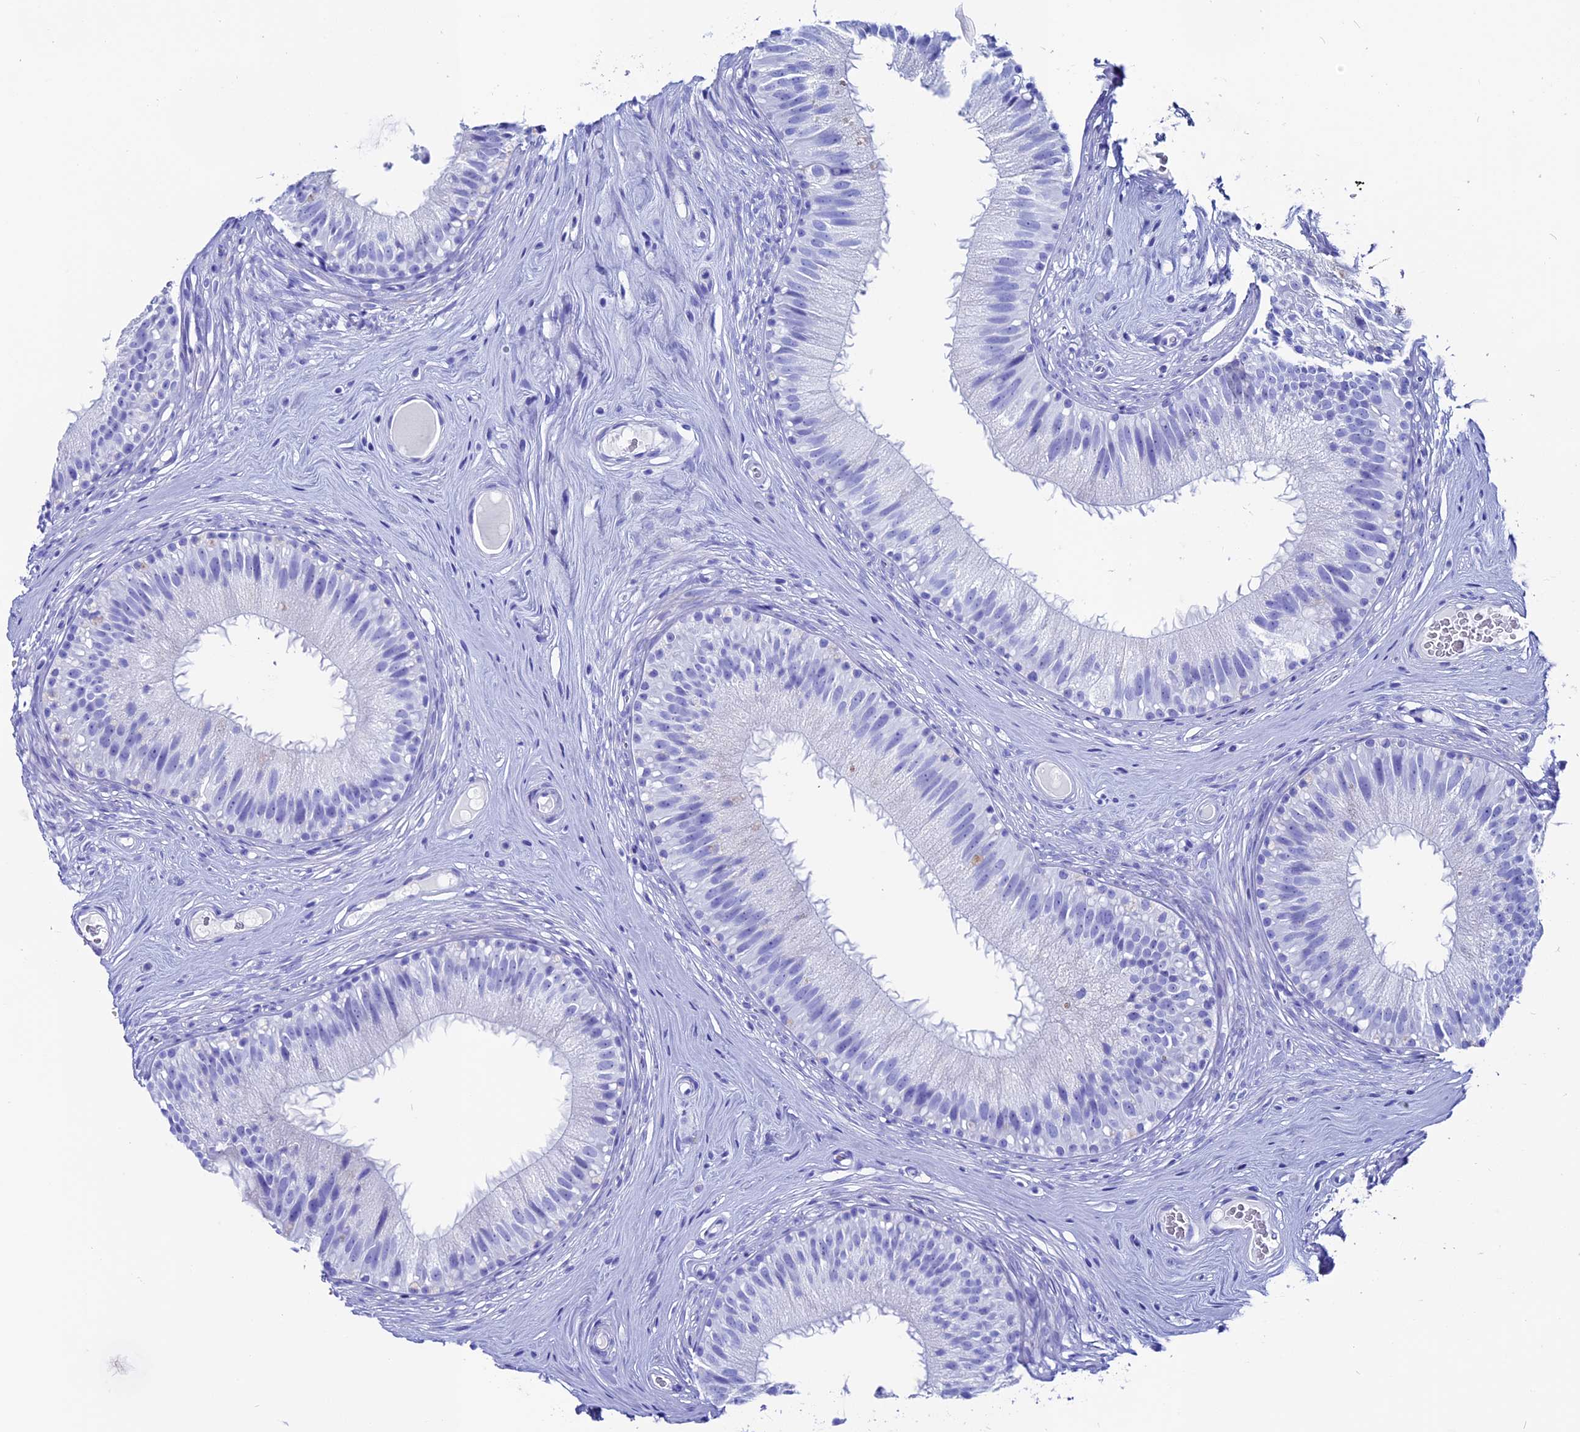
{"staining": {"intensity": "negative", "quantity": "none", "location": "none"}, "tissue": "epididymis", "cell_type": "Glandular cells", "image_type": "normal", "snomed": [{"axis": "morphology", "description": "Normal tissue, NOS"}, {"axis": "topography", "description": "Epididymis"}], "caption": "Unremarkable epididymis was stained to show a protein in brown. There is no significant expression in glandular cells.", "gene": "ANKRD29", "patient": {"sex": "male", "age": 45}}